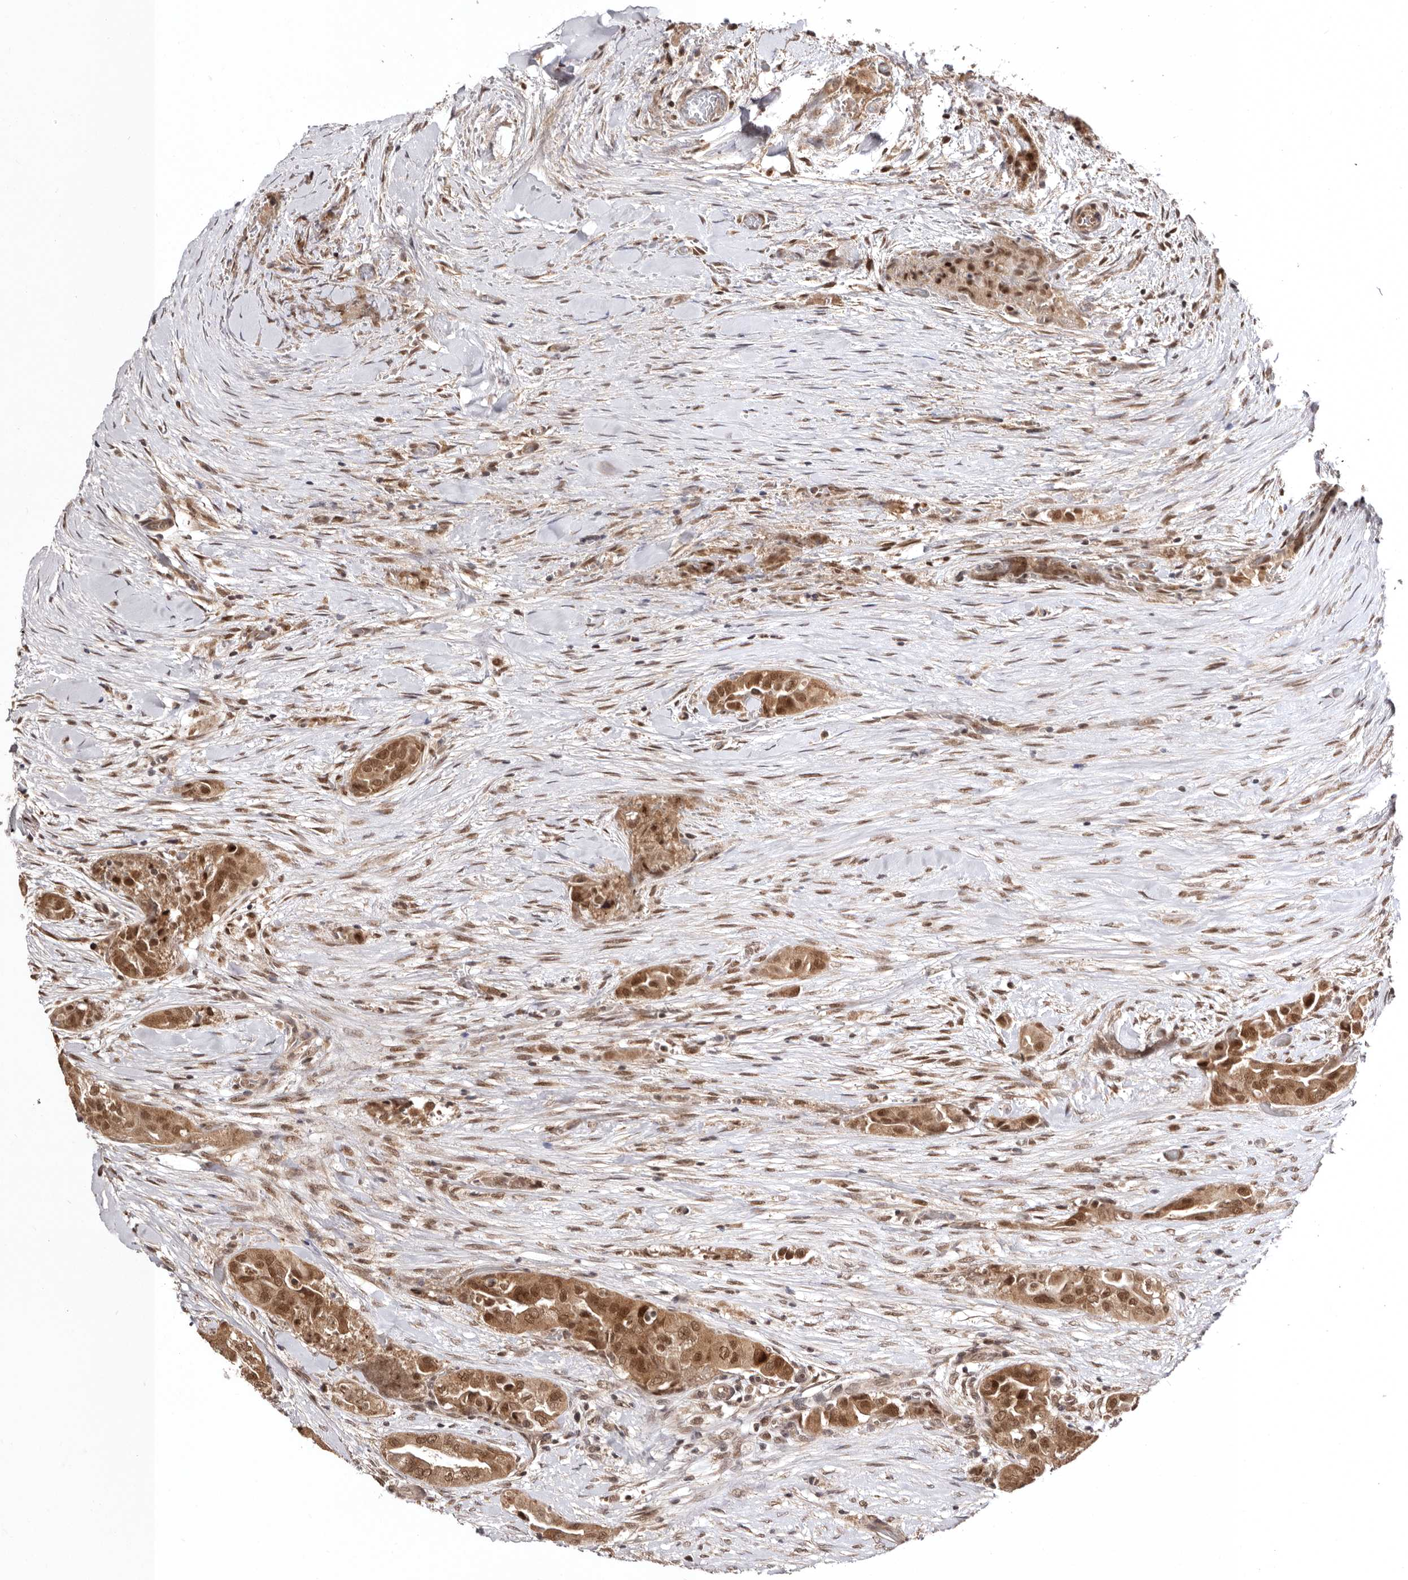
{"staining": {"intensity": "moderate", "quantity": ">75%", "location": "cytoplasmic/membranous,nuclear"}, "tissue": "thyroid cancer", "cell_type": "Tumor cells", "image_type": "cancer", "snomed": [{"axis": "morphology", "description": "Papillary adenocarcinoma, NOS"}, {"axis": "topography", "description": "Thyroid gland"}], "caption": "An immunohistochemistry (IHC) image of neoplastic tissue is shown. Protein staining in brown highlights moderate cytoplasmic/membranous and nuclear positivity in thyroid cancer within tumor cells. (brown staining indicates protein expression, while blue staining denotes nuclei).", "gene": "MED8", "patient": {"sex": "female", "age": 59}}